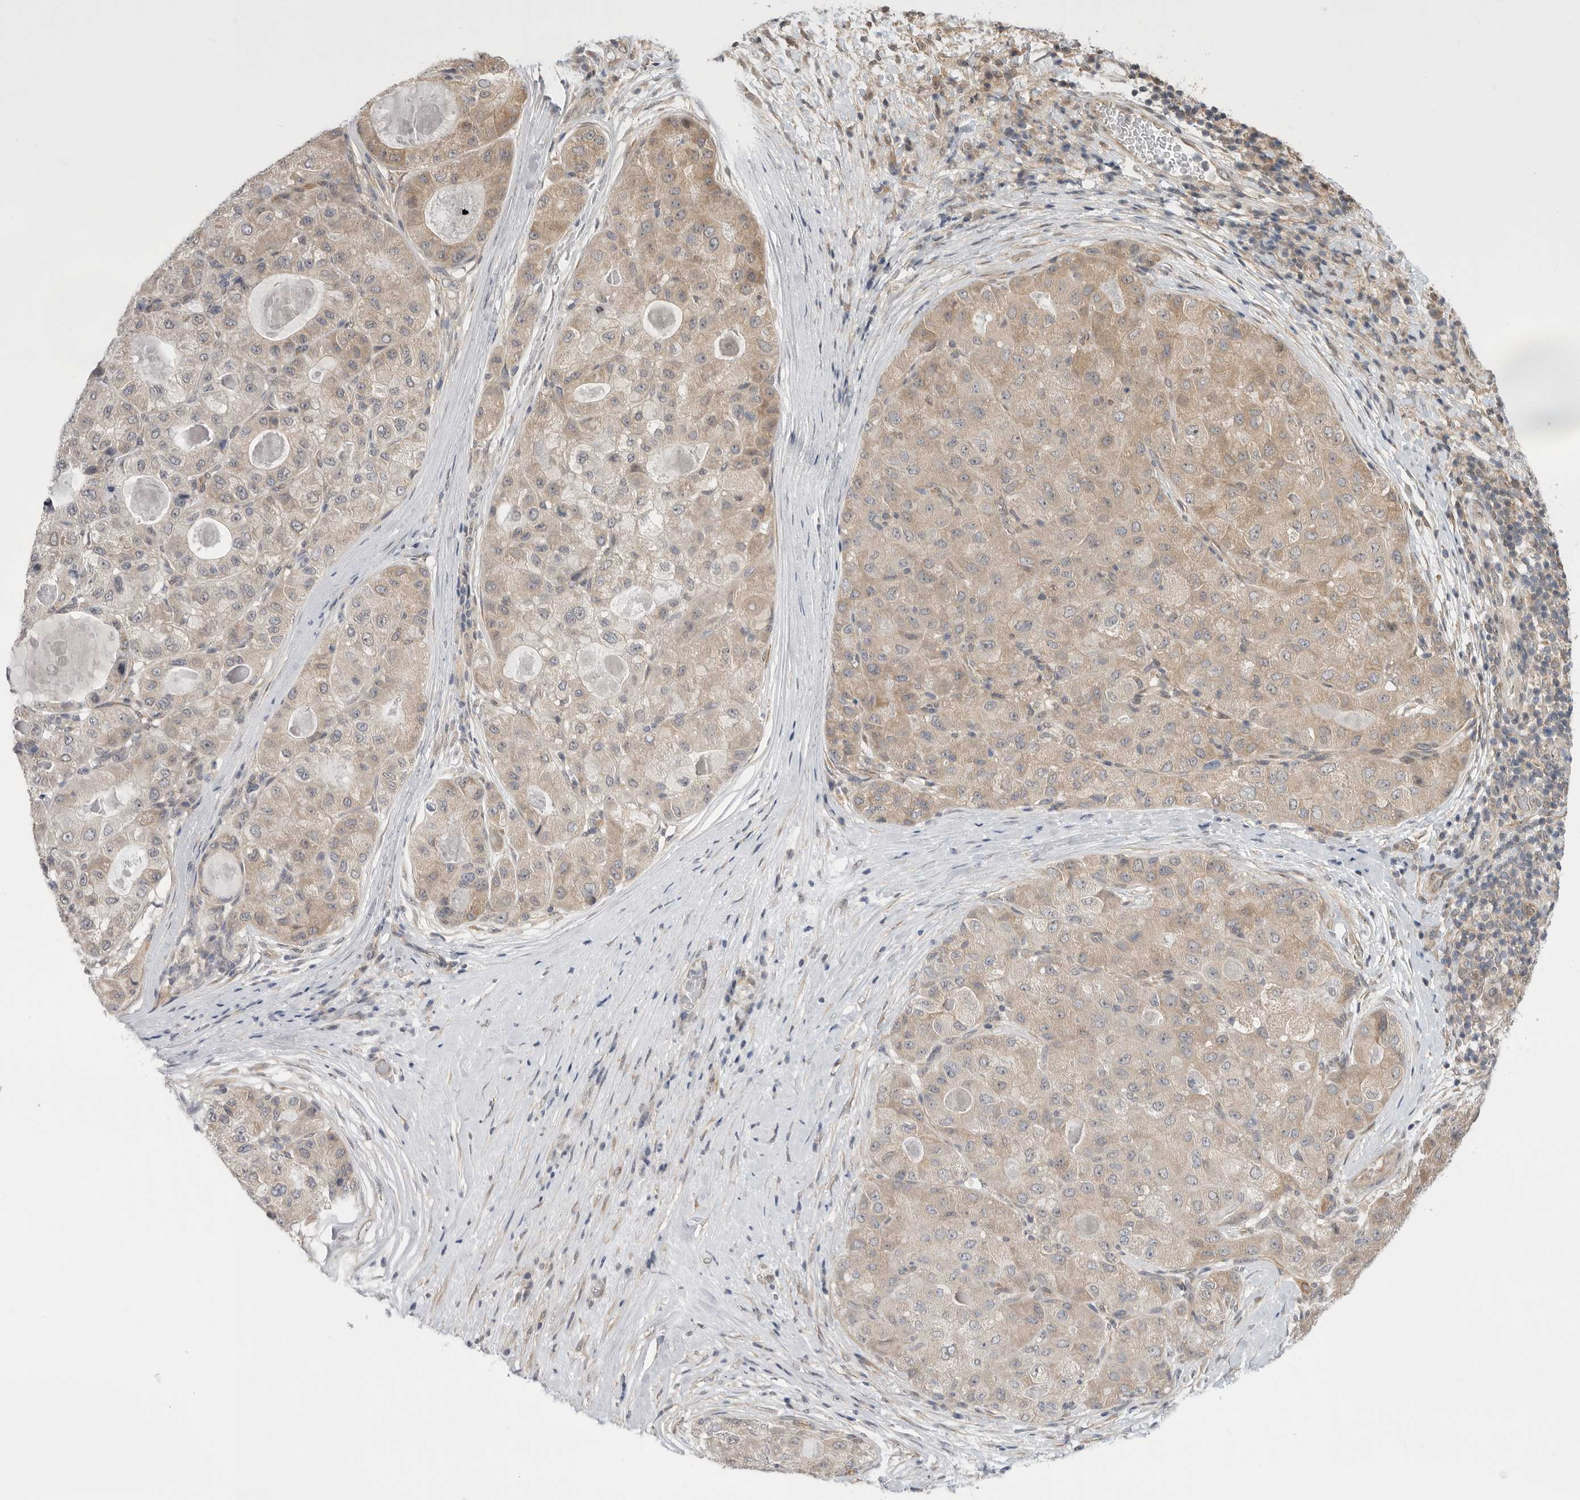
{"staining": {"intensity": "weak", "quantity": ">75%", "location": "cytoplasmic/membranous"}, "tissue": "liver cancer", "cell_type": "Tumor cells", "image_type": "cancer", "snomed": [{"axis": "morphology", "description": "Carcinoma, Hepatocellular, NOS"}, {"axis": "topography", "description": "Liver"}], "caption": "Tumor cells exhibit low levels of weak cytoplasmic/membranous positivity in about >75% of cells in liver cancer. The protein is stained brown, and the nuclei are stained in blue (DAB IHC with brightfield microscopy, high magnification).", "gene": "VPS50", "patient": {"sex": "male", "age": 80}}